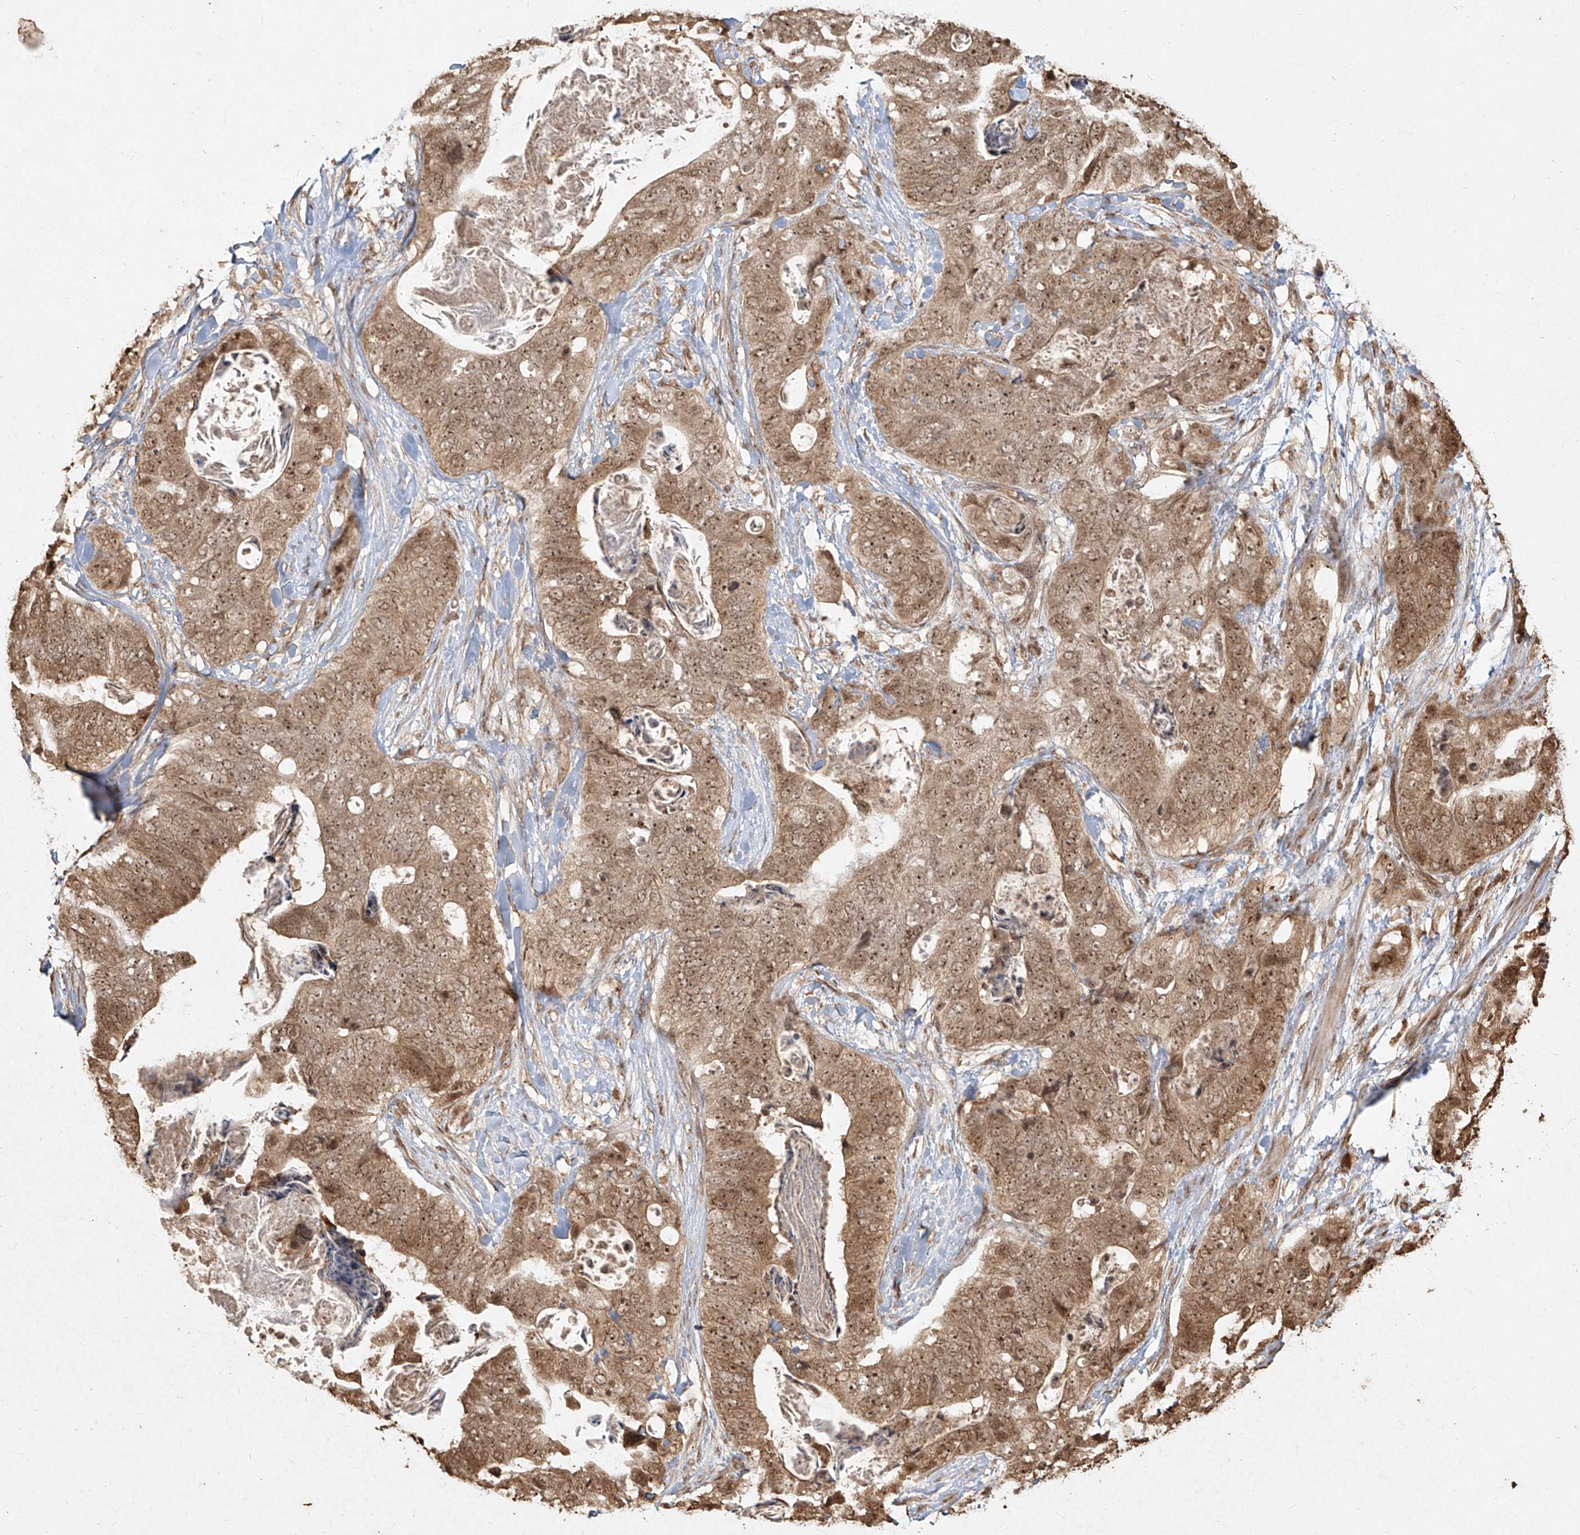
{"staining": {"intensity": "moderate", "quantity": ">75%", "location": "cytoplasmic/membranous,nuclear"}, "tissue": "stomach cancer", "cell_type": "Tumor cells", "image_type": "cancer", "snomed": [{"axis": "morphology", "description": "Adenocarcinoma, NOS"}, {"axis": "topography", "description": "Stomach"}], "caption": "An image showing moderate cytoplasmic/membranous and nuclear staining in about >75% of tumor cells in adenocarcinoma (stomach), as visualized by brown immunohistochemical staining.", "gene": "UBE2K", "patient": {"sex": "female", "age": 89}}